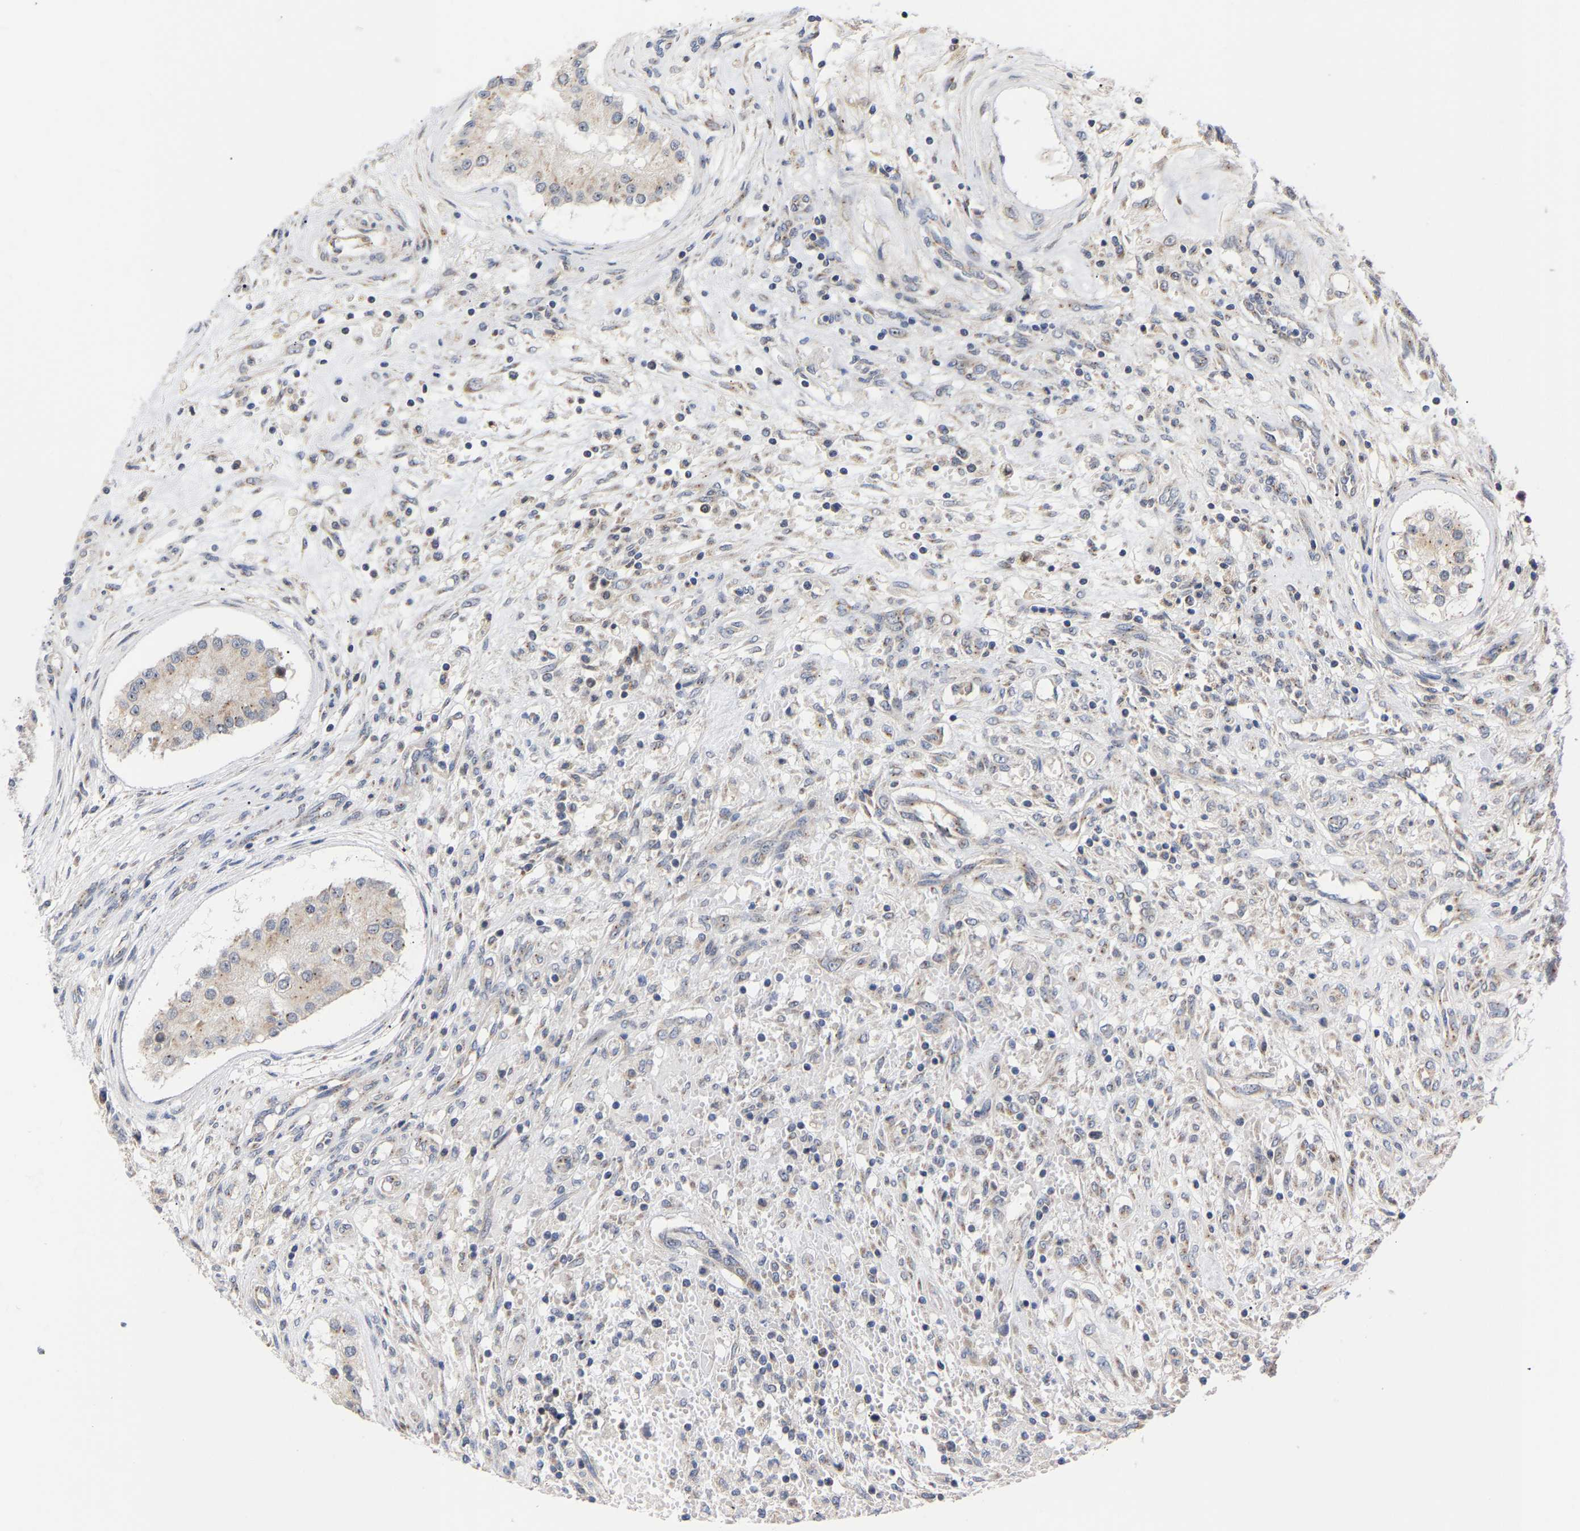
{"staining": {"intensity": "weak", "quantity": "25%-75%", "location": "cytoplasmic/membranous"}, "tissue": "testis cancer", "cell_type": "Tumor cells", "image_type": "cancer", "snomed": [{"axis": "morphology", "description": "Carcinoma, Embryonal, NOS"}, {"axis": "topography", "description": "Testis"}], "caption": "IHC micrograph of embryonal carcinoma (testis) stained for a protein (brown), which shows low levels of weak cytoplasmic/membranous staining in approximately 25%-75% of tumor cells.", "gene": "PCNT", "patient": {"sex": "male", "age": 25}}